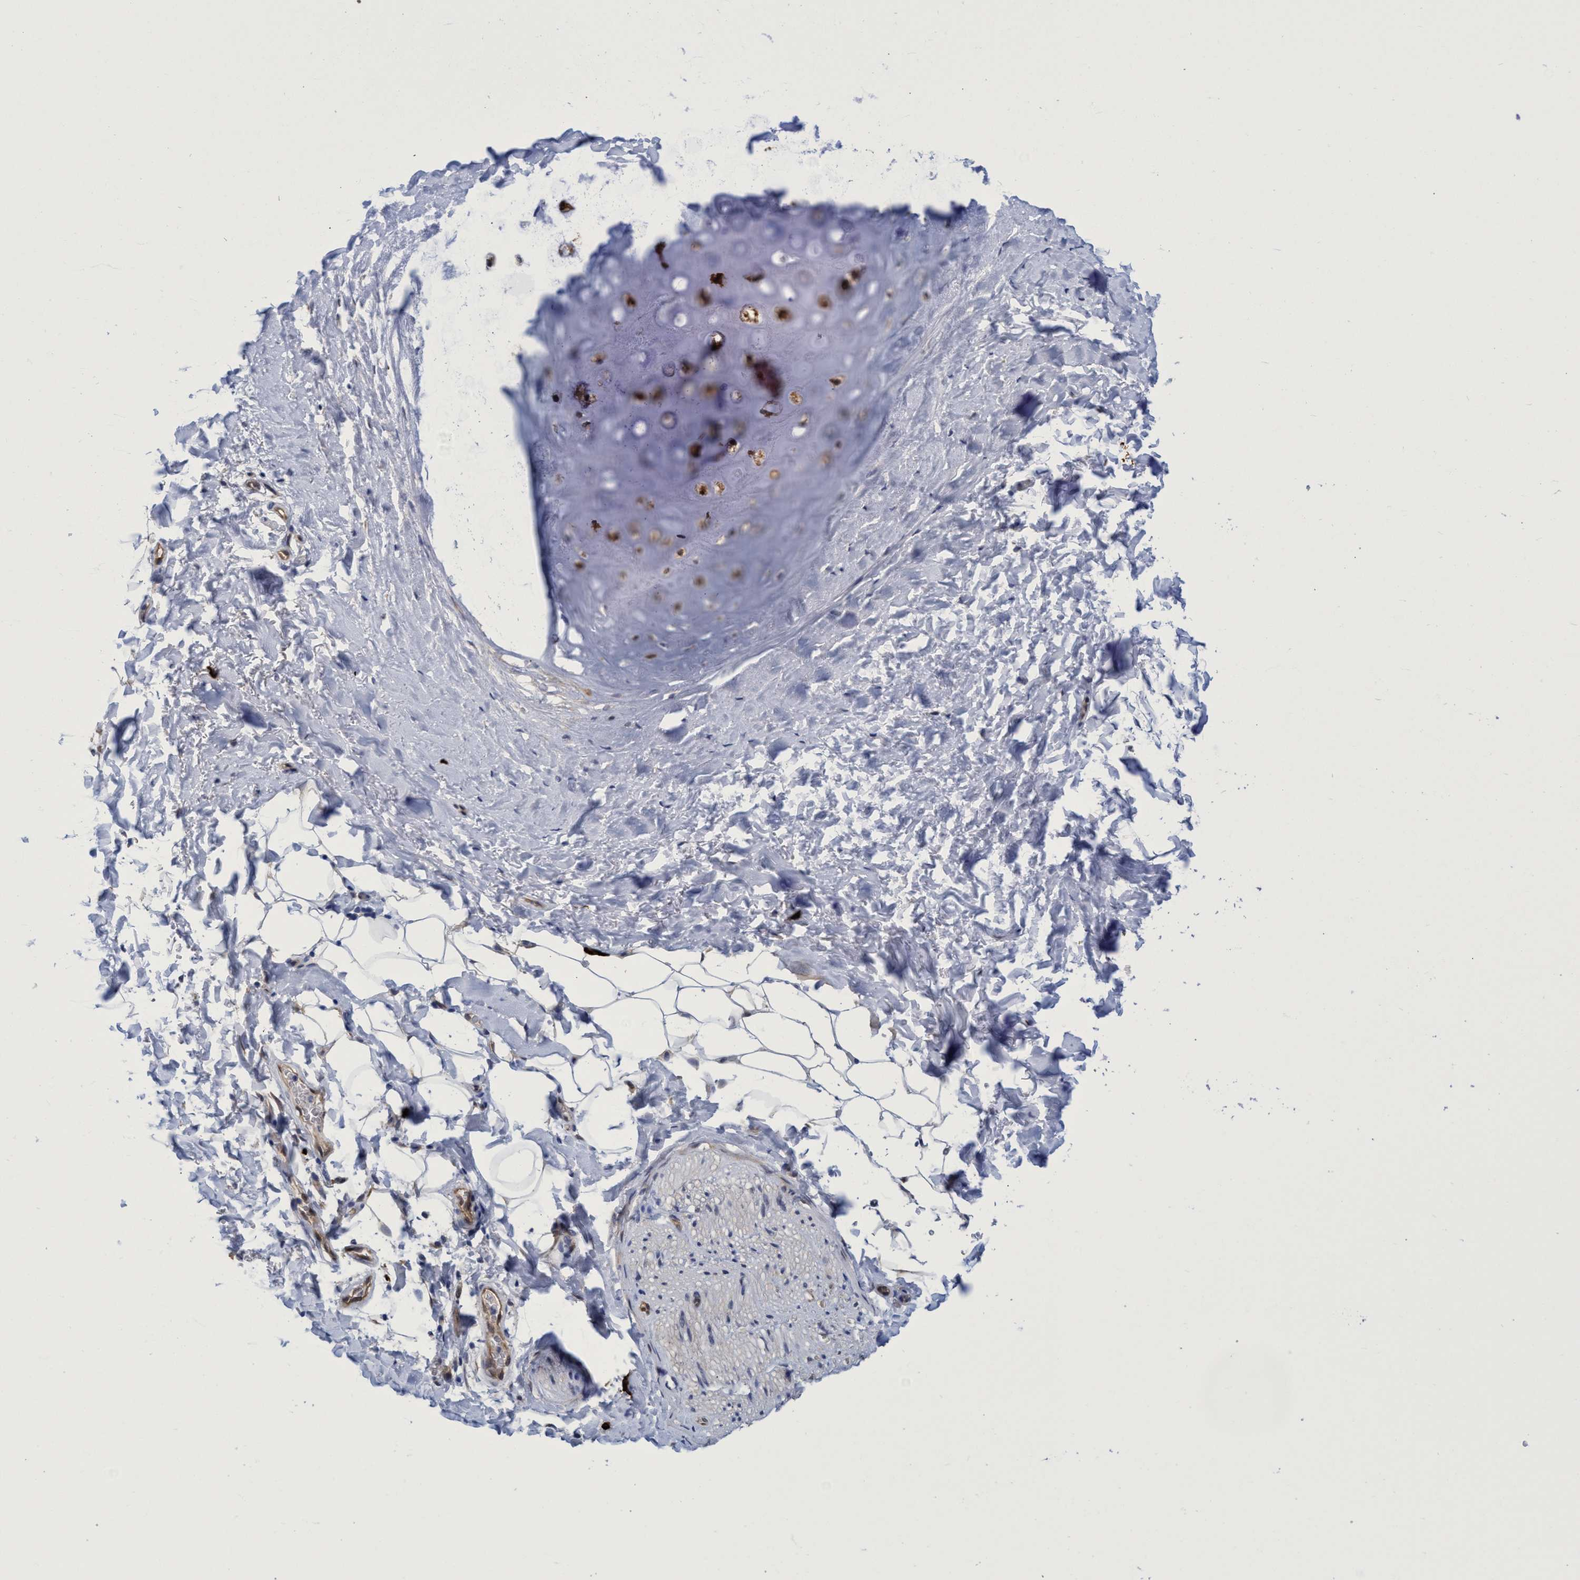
{"staining": {"intensity": "negative", "quantity": "none", "location": "none"}, "tissue": "adipose tissue", "cell_type": "Adipocytes", "image_type": "normal", "snomed": [{"axis": "morphology", "description": "Normal tissue, NOS"}, {"axis": "topography", "description": "Cartilage tissue"}, {"axis": "topography", "description": "Bronchus"}], "caption": "Adipocytes are negative for brown protein staining in normal adipose tissue. Brightfield microscopy of immunohistochemistry (IHC) stained with DAB (brown) and hematoxylin (blue), captured at high magnification.", "gene": "PNPO", "patient": {"sex": "female", "age": 73}}